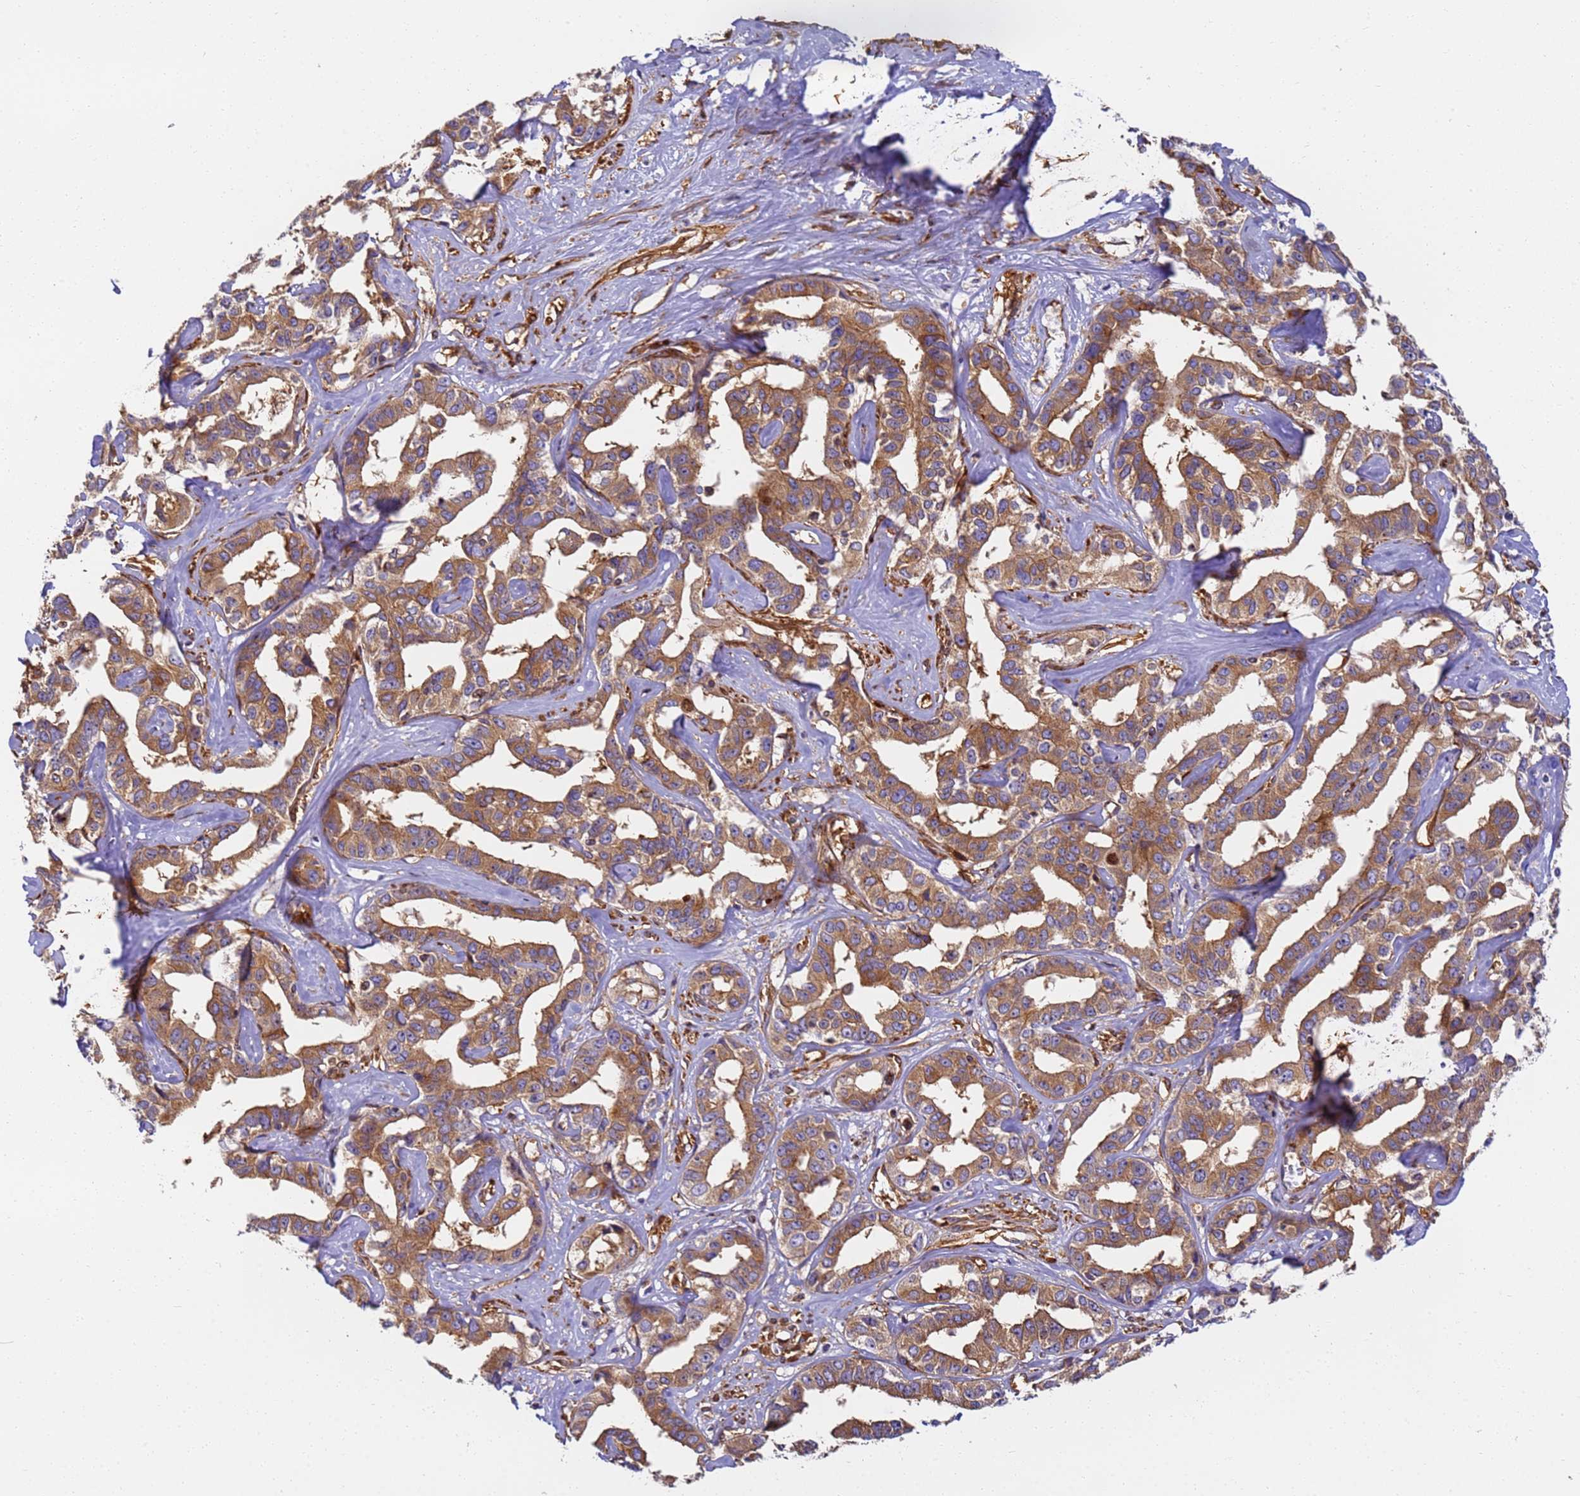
{"staining": {"intensity": "moderate", "quantity": ">75%", "location": "cytoplasmic/membranous"}, "tissue": "liver cancer", "cell_type": "Tumor cells", "image_type": "cancer", "snomed": [{"axis": "morphology", "description": "Cholangiocarcinoma"}, {"axis": "topography", "description": "Liver"}], "caption": "Protein staining displays moderate cytoplasmic/membranous positivity in about >75% of tumor cells in liver cholangiocarcinoma.", "gene": "DYNC1I2", "patient": {"sex": "male", "age": 59}}